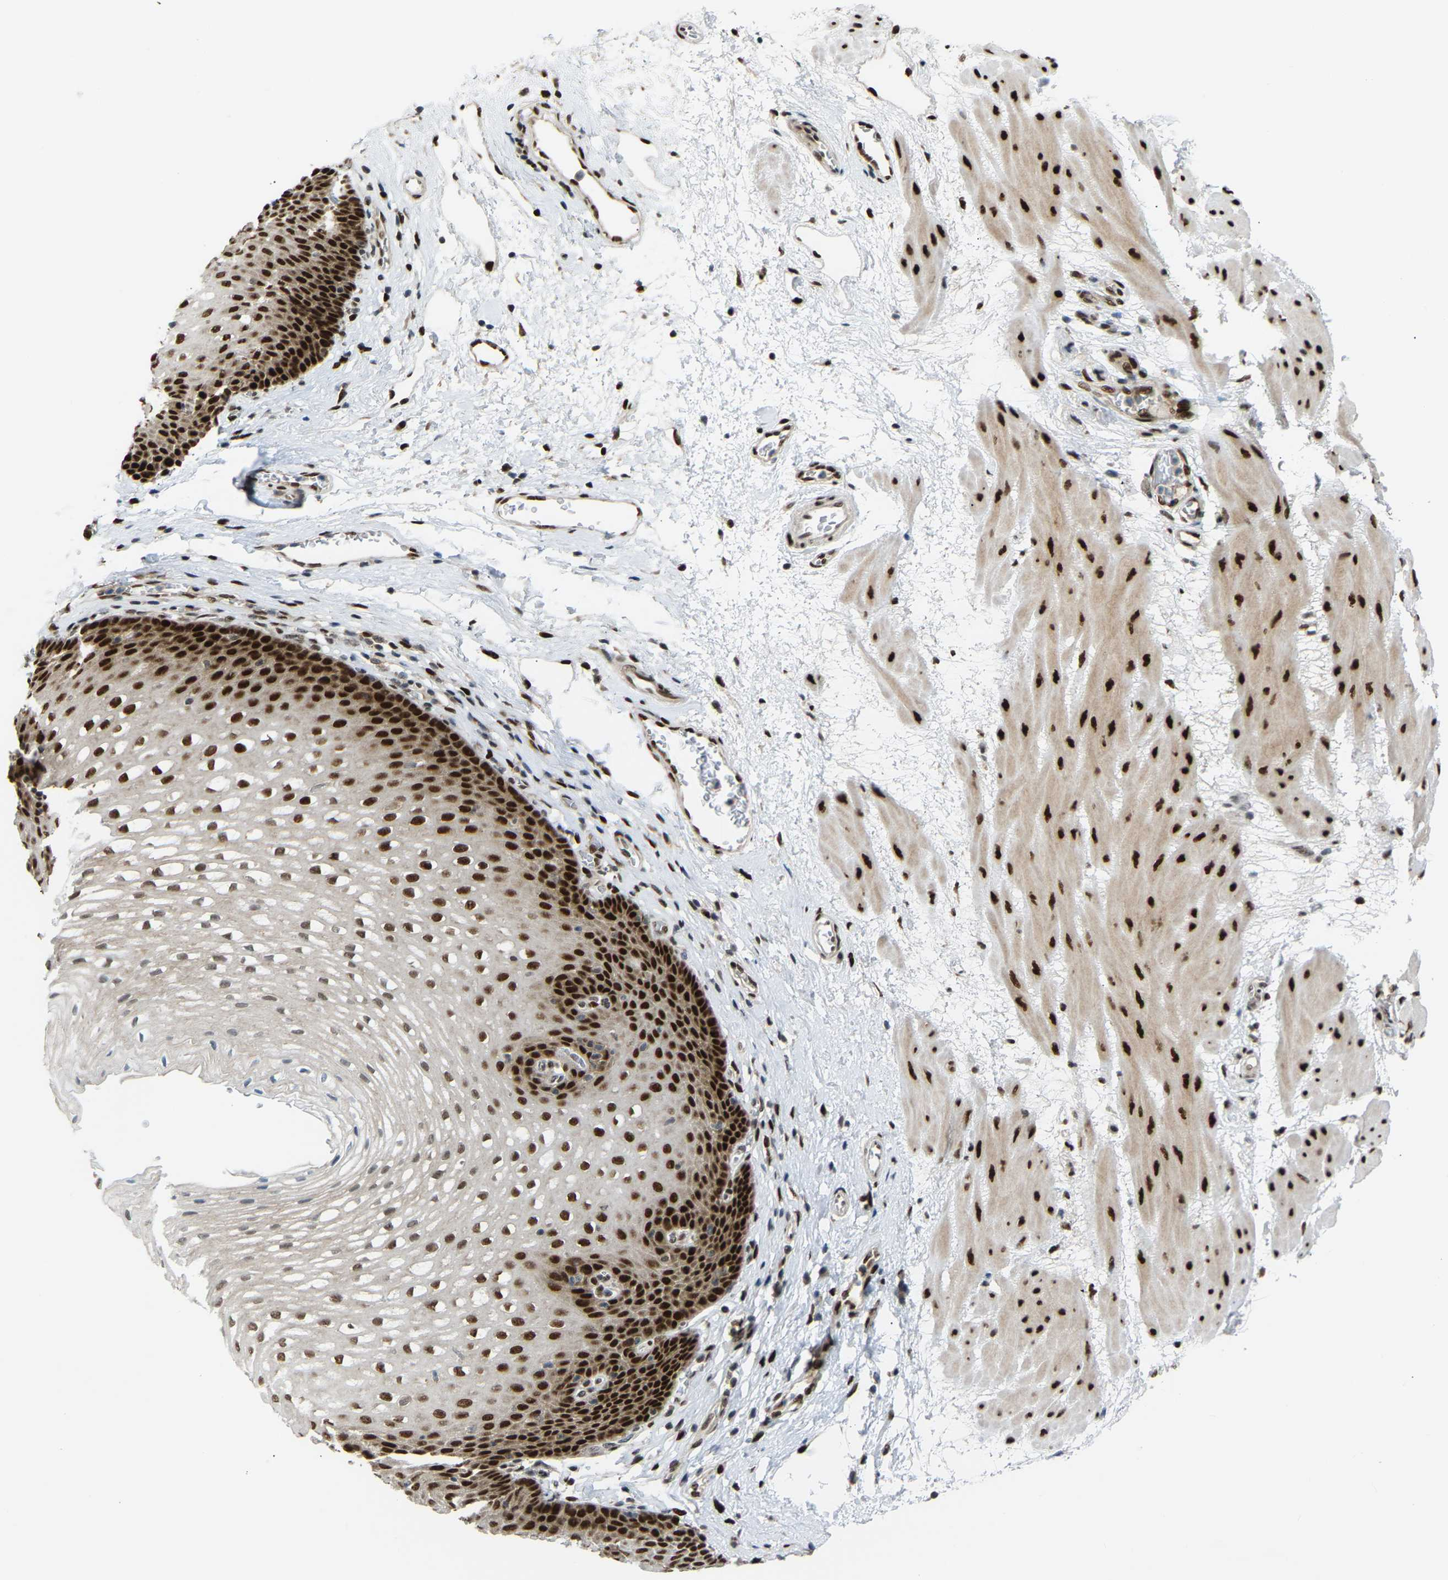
{"staining": {"intensity": "strong", "quantity": "25%-75%", "location": "nuclear"}, "tissue": "esophagus", "cell_type": "Squamous epithelial cells", "image_type": "normal", "snomed": [{"axis": "morphology", "description": "Normal tissue, NOS"}, {"axis": "topography", "description": "Esophagus"}], "caption": "Immunohistochemistry of benign human esophagus shows high levels of strong nuclear expression in about 25%-75% of squamous epithelial cells.", "gene": "SSBP2", "patient": {"sex": "male", "age": 48}}